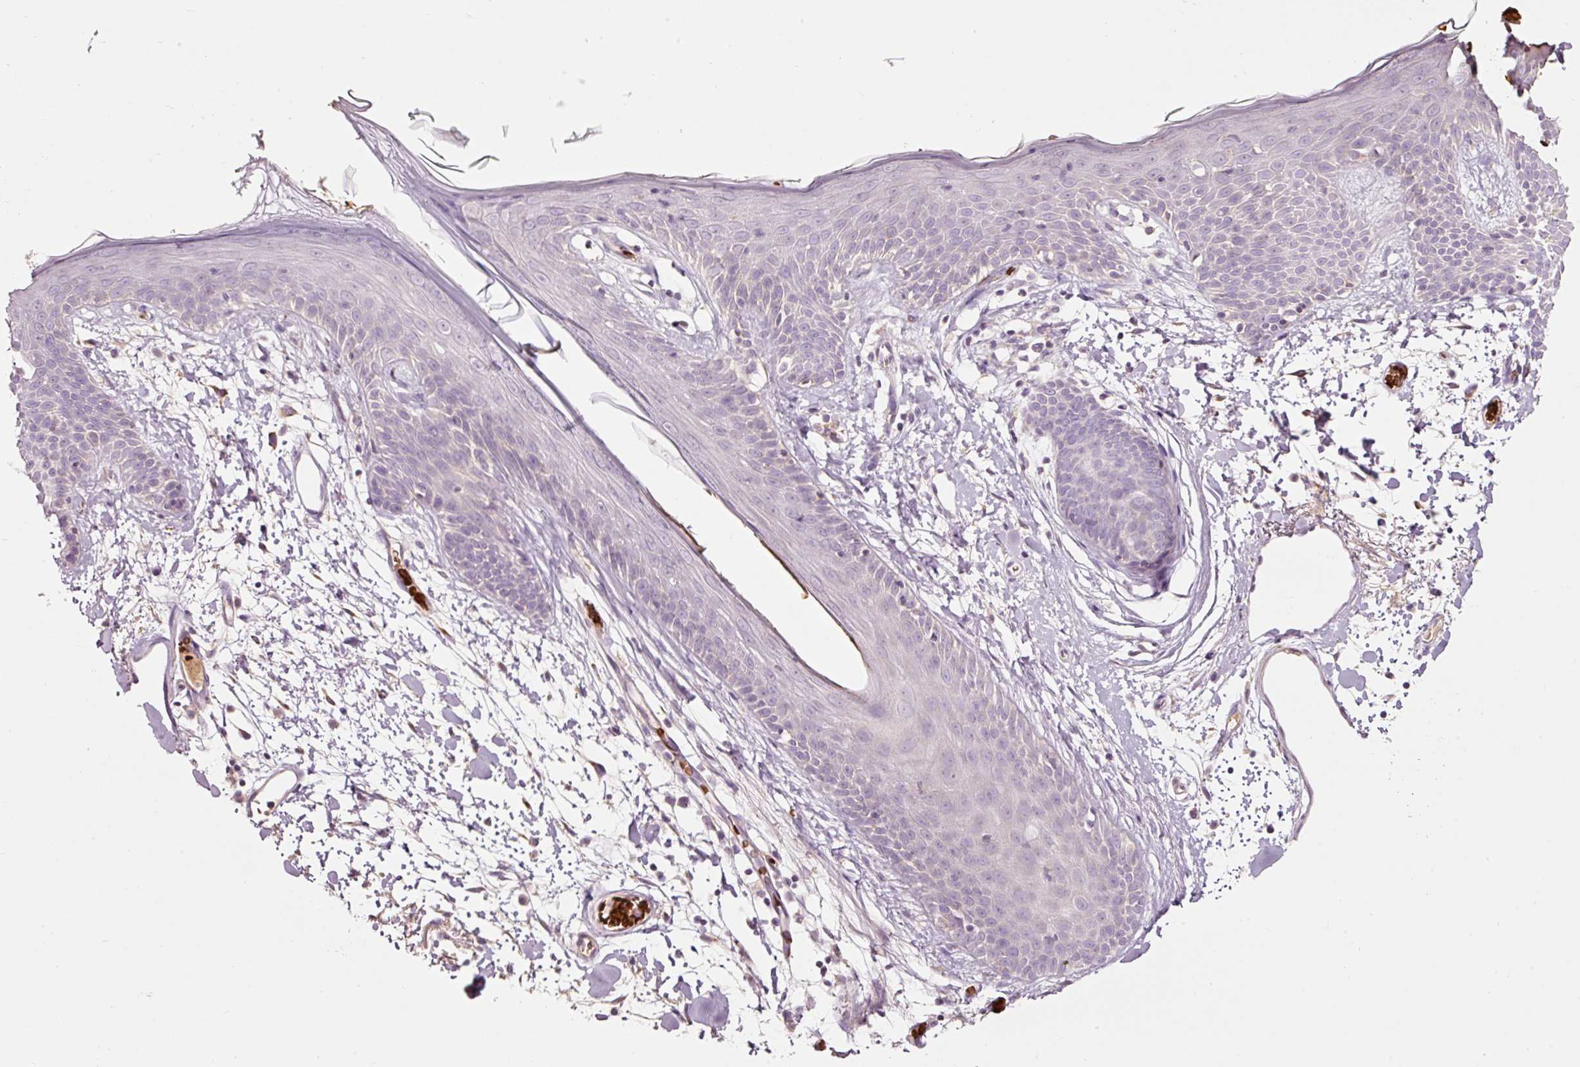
{"staining": {"intensity": "negative", "quantity": "none", "location": "none"}, "tissue": "skin", "cell_type": "Fibroblasts", "image_type": "normal", "snomed": [{"axis": "morphology", "description": "Normal tissue, NOS"}, {"axis": "topography", "description": "Skin"}], "caption": "A photomicrograph of skin stained for a protein displays no brown staining in fibroblasts. (DAB IHC, high magnification).", "gene": "LDHAL6B", "patient": {"sex": "male", "age": 79}}